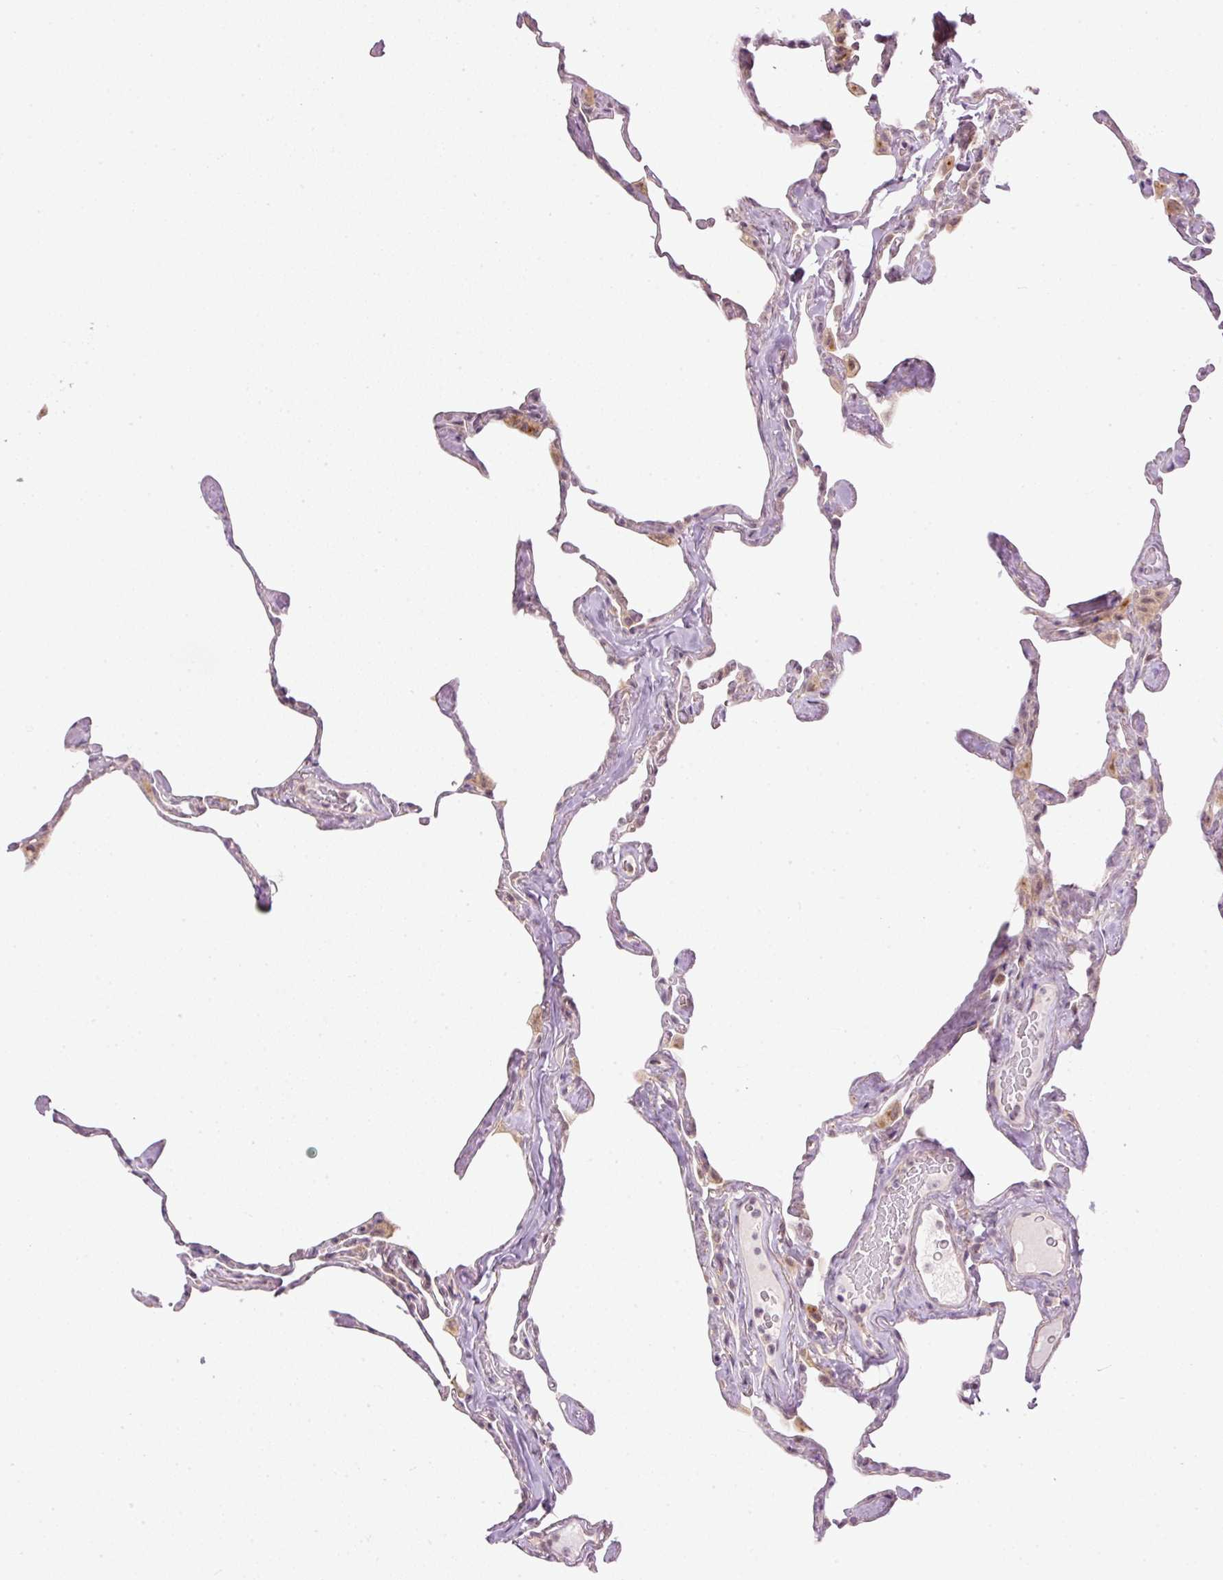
{"staining": {"intensity": "weak", "quantity": "25%-75%", "location": "cytoplasmic/membranous"}, "tissue": "lung", "cell_type": "Alveolar cells", "image_type": "normal", "snomed": [{"axis": "morphology", "description": "Normal tissue, NOS"}, {"axis": "topography", "description": "Lung"}], "caption": "Immunohistochemical staining of unremarkable human lung demonstrates weak cytoplasmic/membranous protein staining in approximately 25%-75% of alveolar cells.", "gene": "MZT2A", "patient": {"sex": "male", "age": 65}}